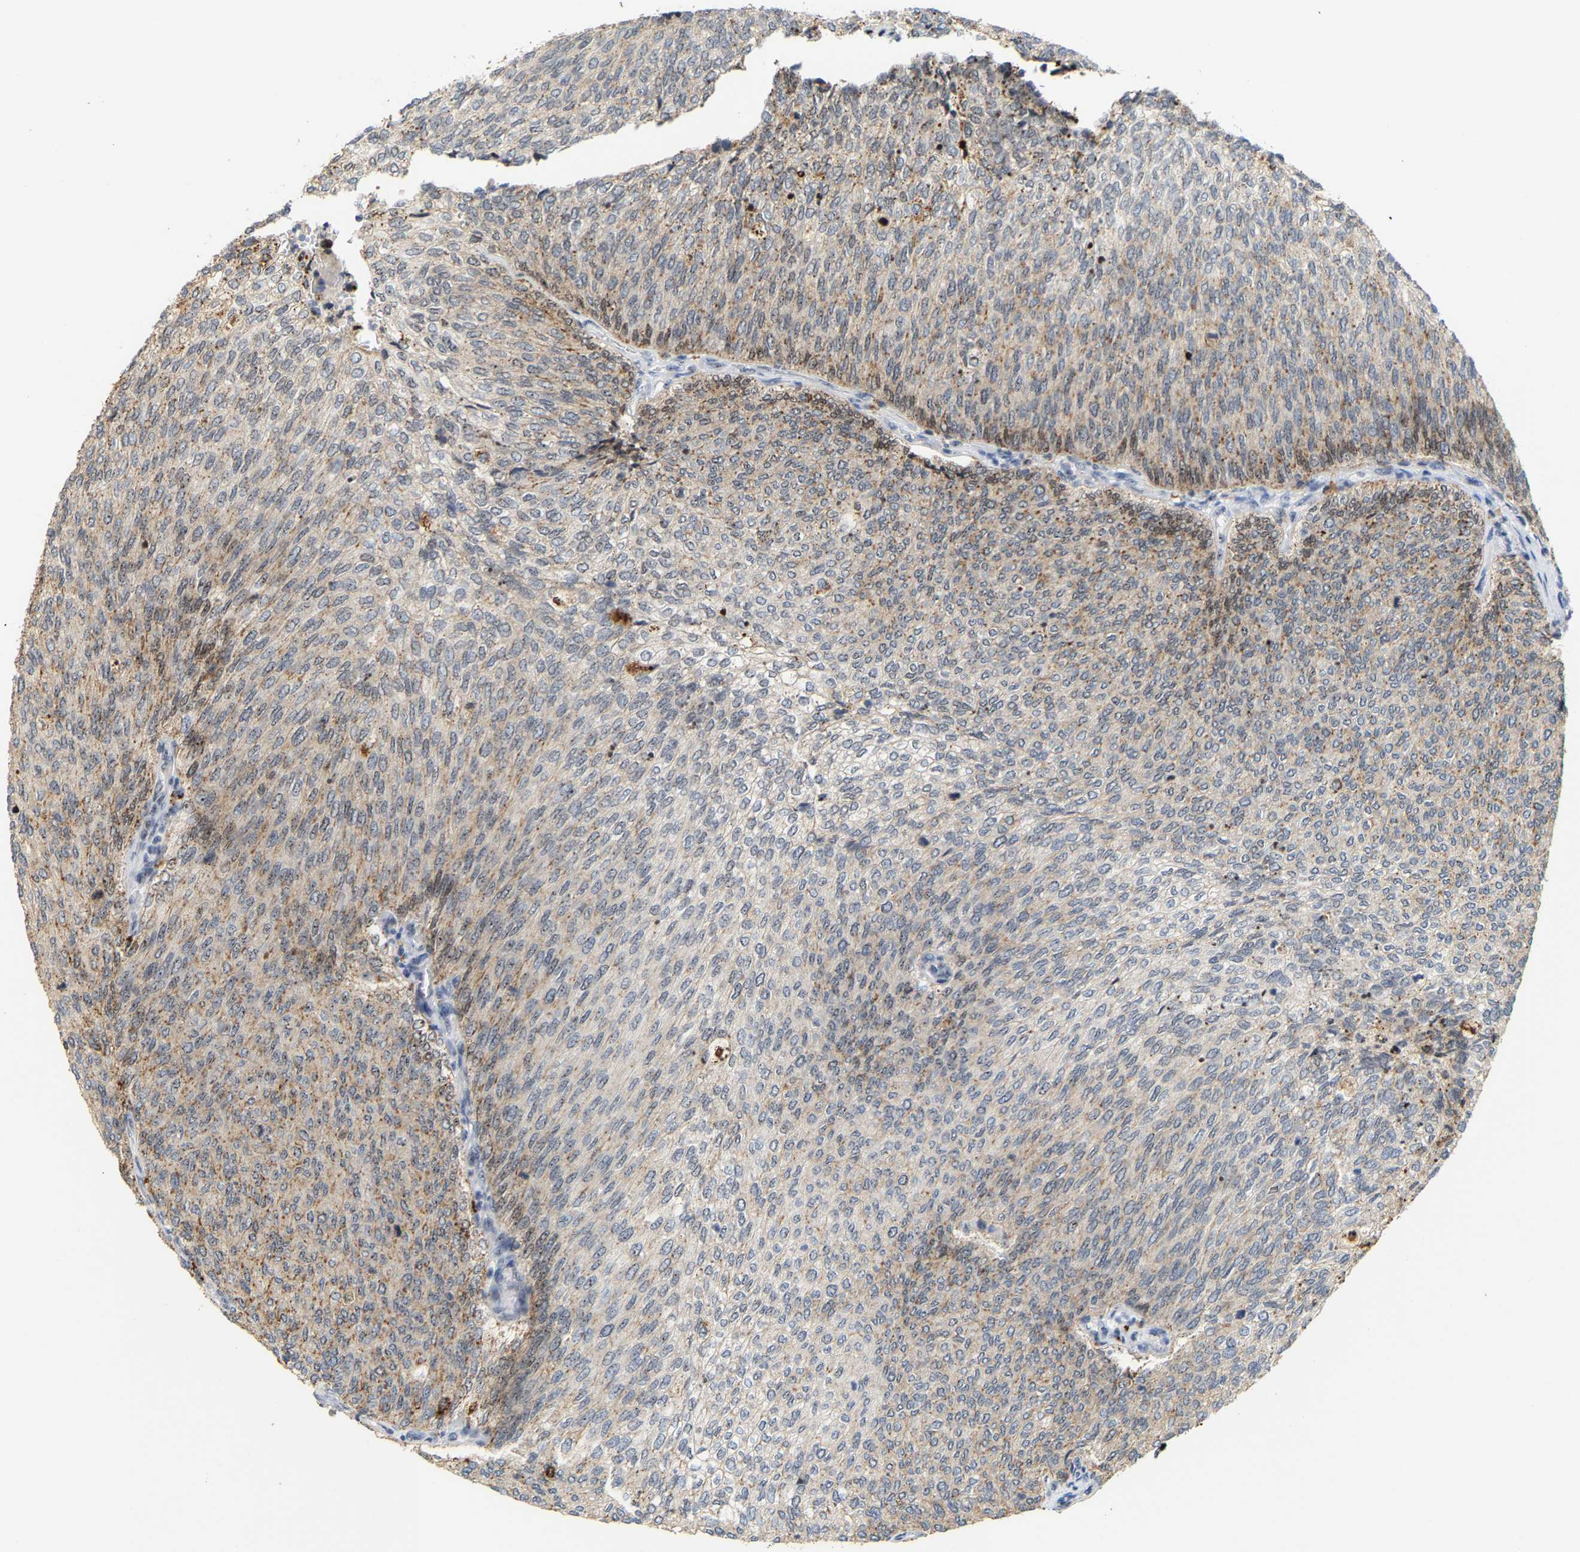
{"staining": {"intensity": "moderate", "quantity": "25%-75%", "location": "cytoplasmic/membranous,nuclear"}, "tissue": "urothelial cancer", "cell_type": "Tumor cells", "image_type": "cancer", "snomed": [{"axis": "morphology", "description": "Urothelial carcinoma, Low grade"}, {"axis": "topography", "description": "Urinary bladder"}], "caption": "The photomicrograph demonstrates a brown stain indicating the presence of a protein in the cytoplasmic/membranous and nuclear of tumor cells in urothelial cancer. Nuclei are stained in blue.", "gene": "NOP58", "patient": {"sex": "female", "age": 79}}